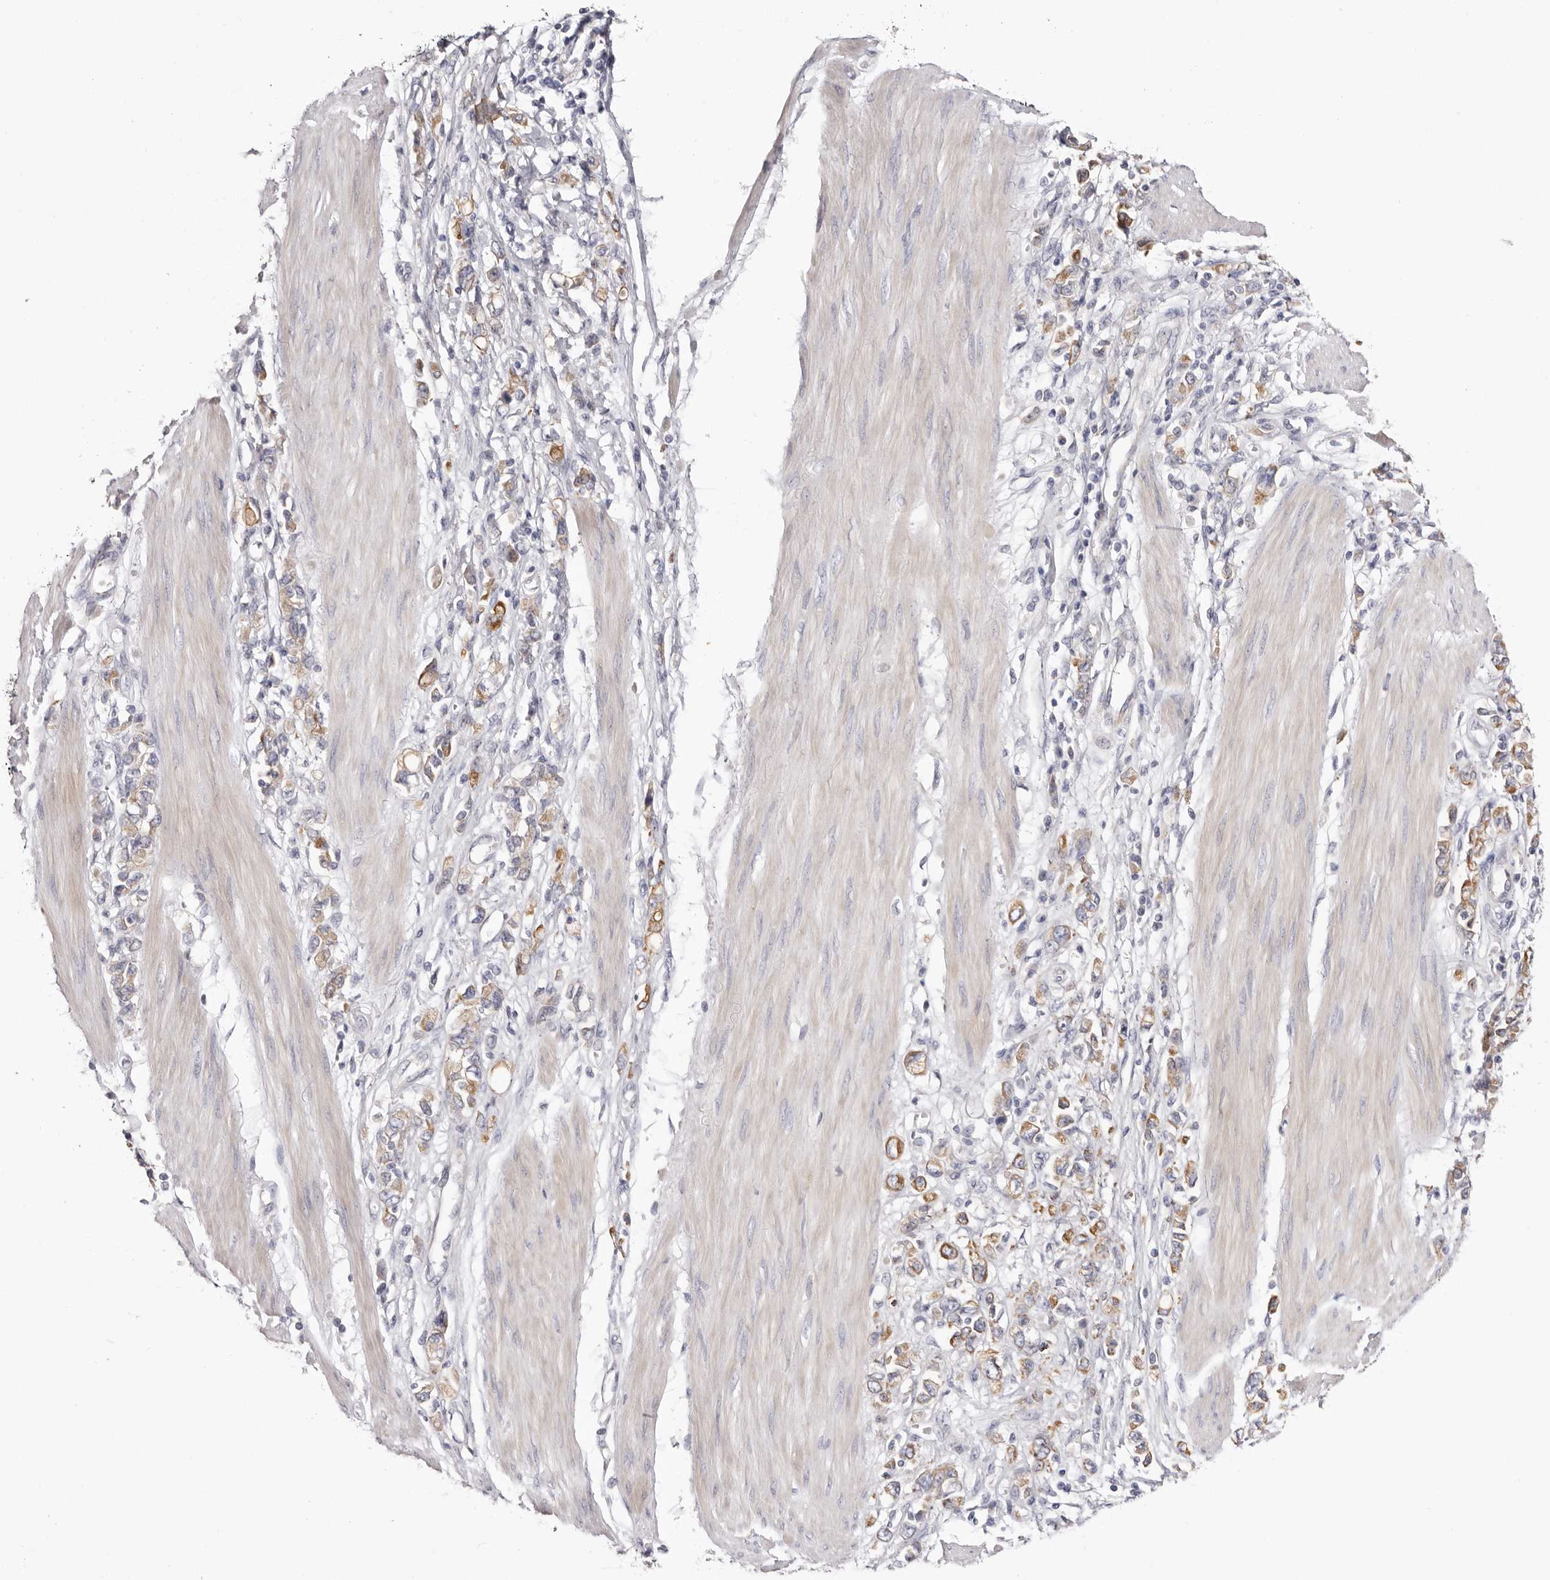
{"staining": {"intensity": "moderate", "quantity": ">75%", "location": "cytoplasmic/membranous"}, "tissue": "stomach cancer", "cell_type": "Tumor cells", "image_type": "cancer", "snomed": [{"axis": "morphology", "description": "Adenocarcinoma, NOS"}, {"axis": "topography", "description": "Stomach"}], "caption": "The histopathology image exhibits a brown stain indicating the presence of a protein in the cytoplasmic/membranous of tumor cells in adenocarcinoma (stomach).", "gene": "STK16", "patient": {"sex": "female", "age": 76}}